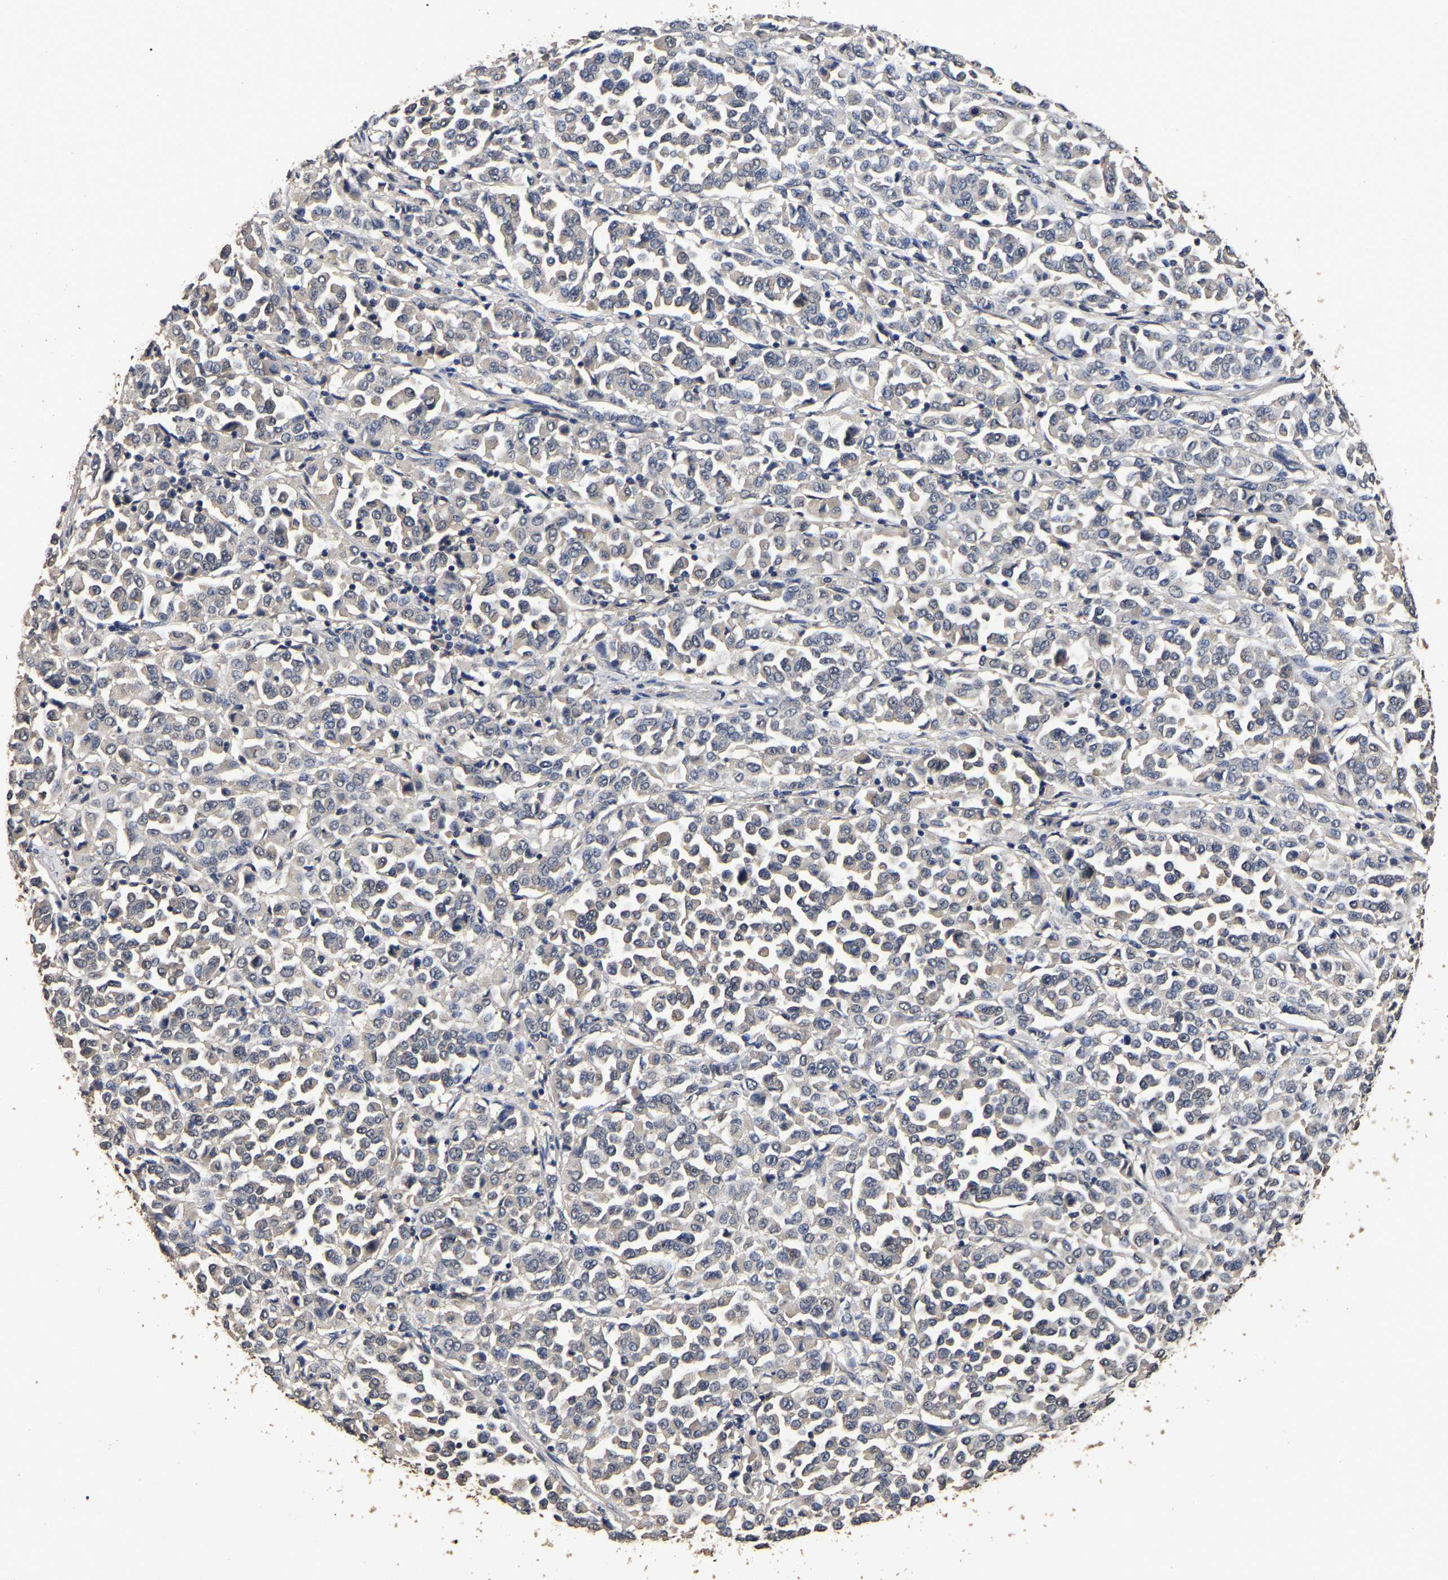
{"staining": {"intensity": "negative", "quantity": "none", "location": "none"}, "tissue": "melanoma", "cell_type": "Tumor cells", "image_type": "cancer", "snomed": [{"axis": "morphology", "description": "Malignant melanoma, Metastatic site"}, {"axis": "topography", "description": "Pancreas"}], "caption": "Immunohistochemistry image of malignant melanoma (metastatic site) stained for a protein (brown), which displays no staining in tumor cells. (DAB (3,3'-diaminobenzidine) IHC, high magnification).", "gene": "STK32C", "patient": {"sex": "female", "age": 30}}